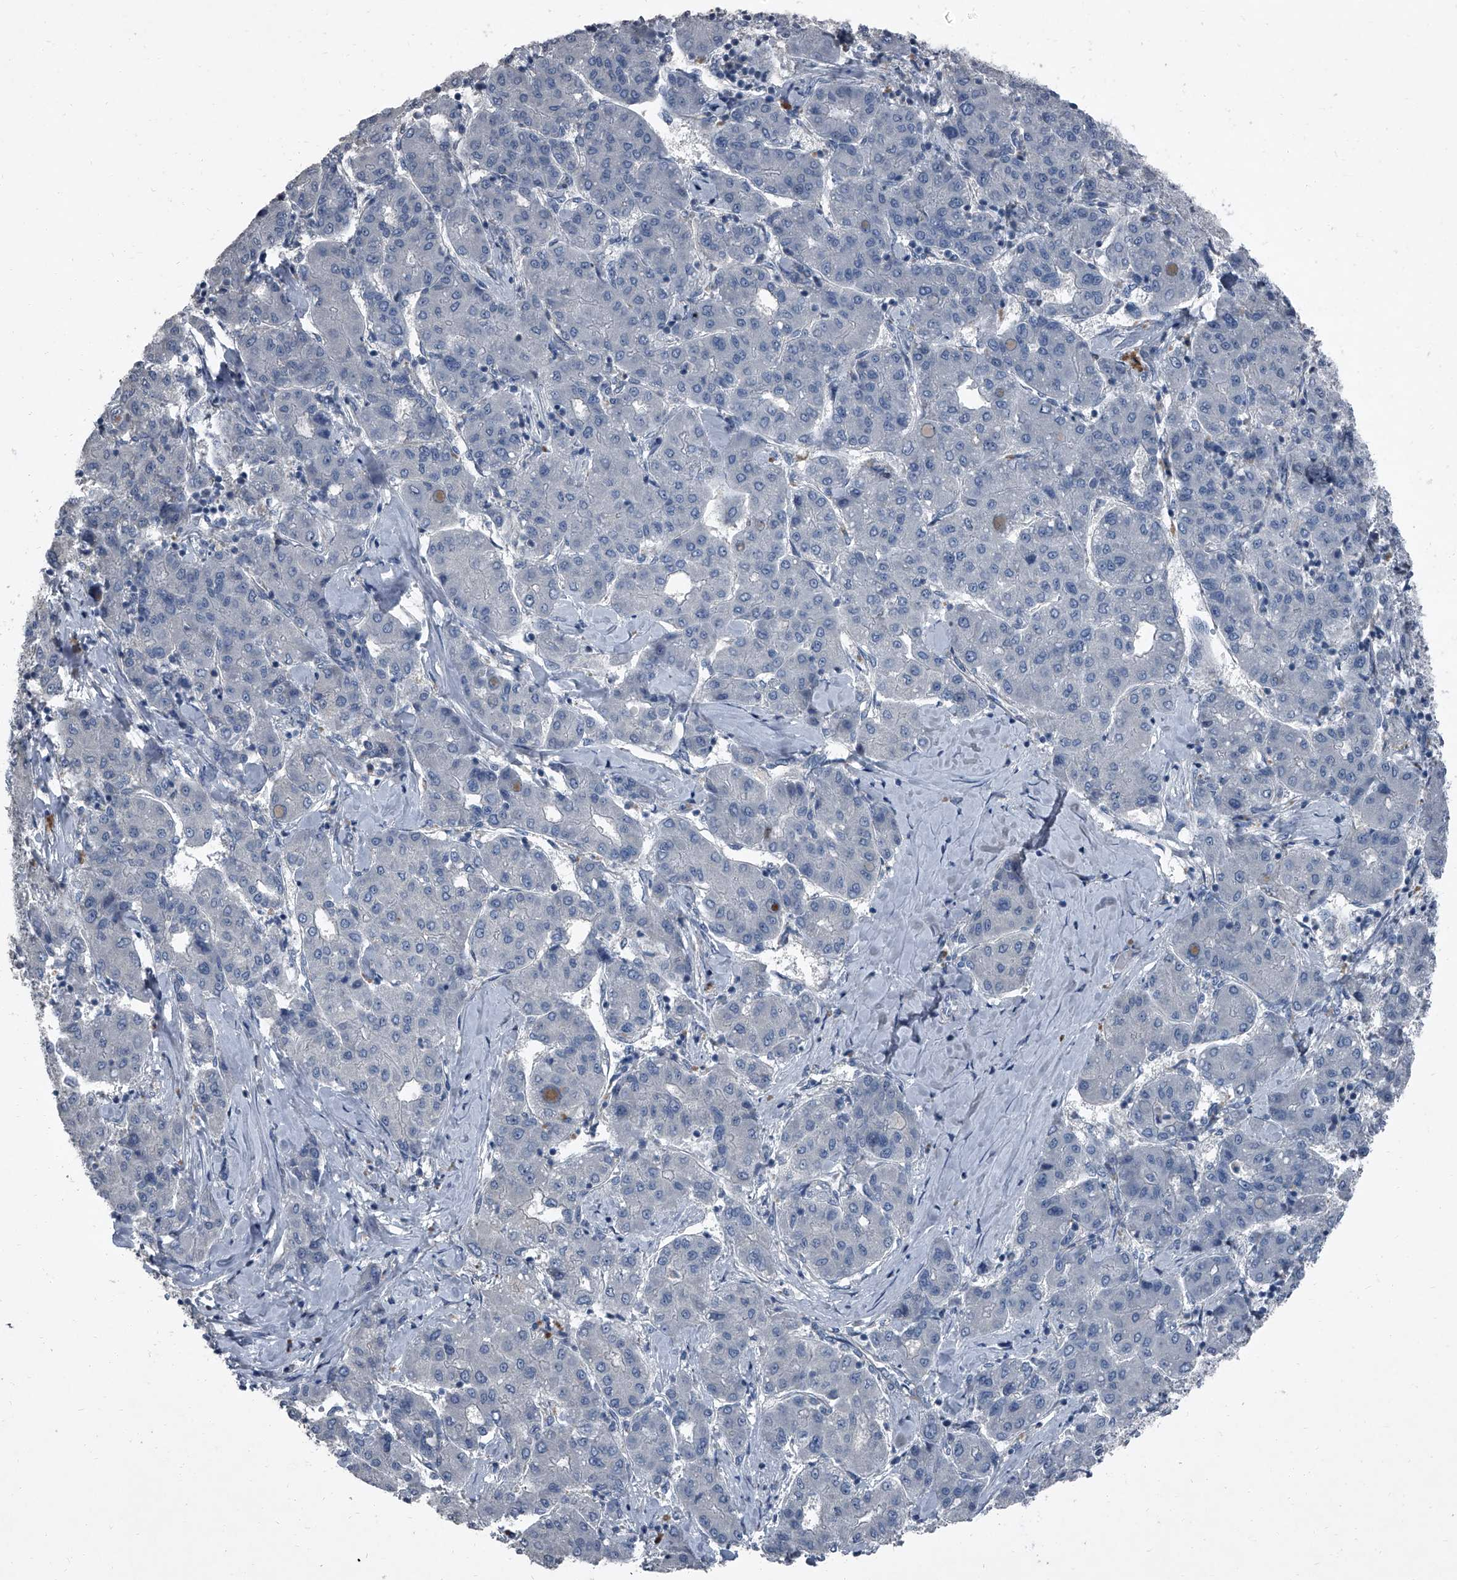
{"staining": {"intensity": "negative", "quantity": "none", "location": "none"}, "tissue": "liver cancer", "cell_type": "Tumor cells", "image_type": "cancer", "snomed": [{"axis": "morphology", "description": "Carcinoma, Hepatocellular, NOS"}, {"axis": "topography", "description": "Liver"}], "caption": "This is an immunohistochemistry (IHC) histopathology image of human hepatocellular carcinoma (liver). There is no positivity in tumor cells.", "gene": "HEPHL1", "patient": {"sex": "male", "age": 65}}